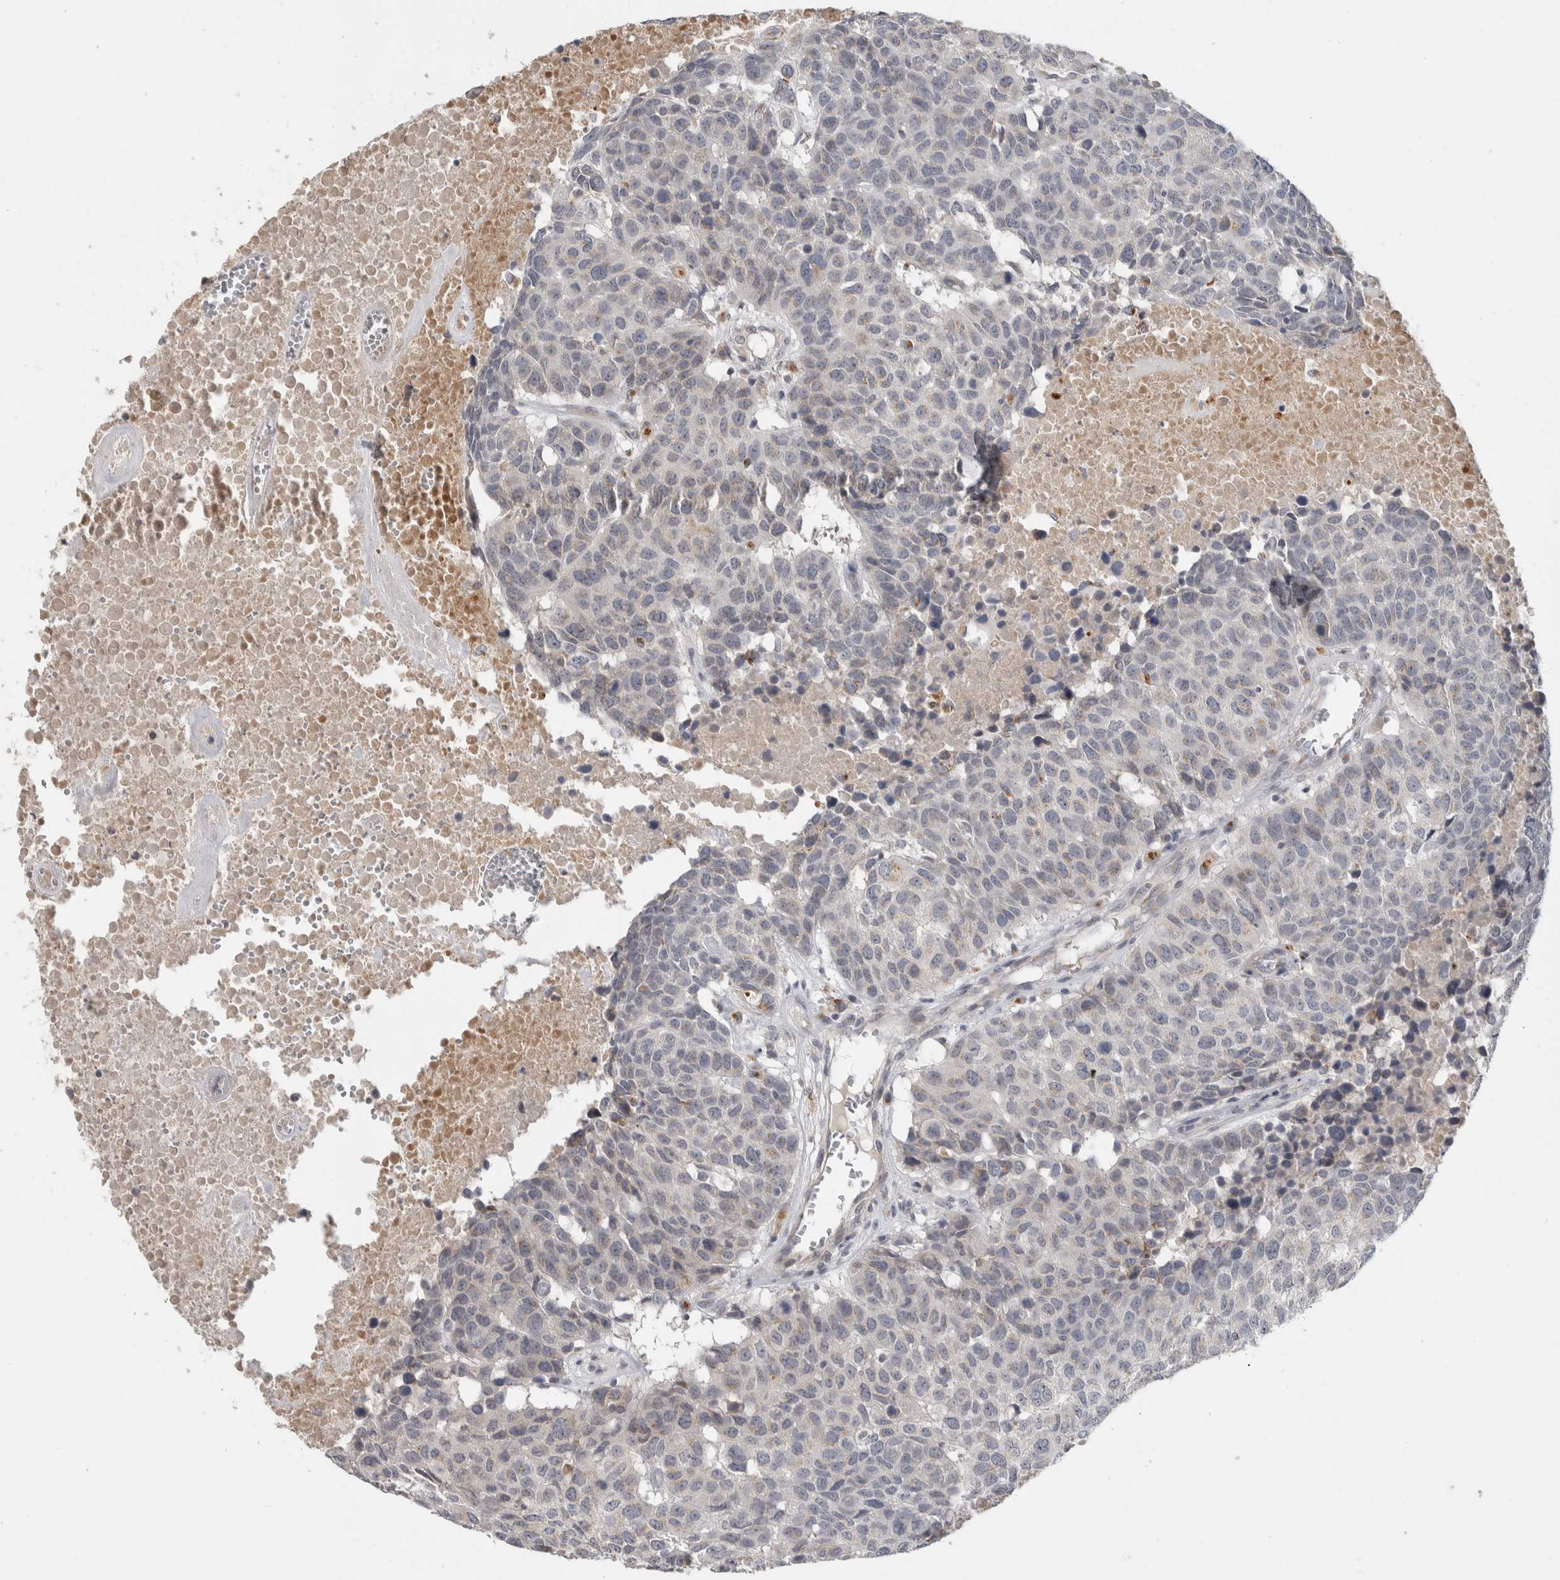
{"staining": {"intensity": "negative", "quantity": "none", "location": "none"}, "tissue": "head and neck cancer", "cell_type": "Tumor cells", "image_type": "cancer", "snomed": [{"axis": "morphology", "description": "Squamous cell carcinoma, NOS"}, {"axis": "topography", "description": "Head-Neck"}], "caption": "Immunohistochemistry (IHC) micrograph of neoplastic tissue: human squamous cell carcinoma (head and neck) stained with DAB displays no significant protein staining in tumor cells.", "gene": "MGAT1", "patient": {"sex": "male", "age": 66}}